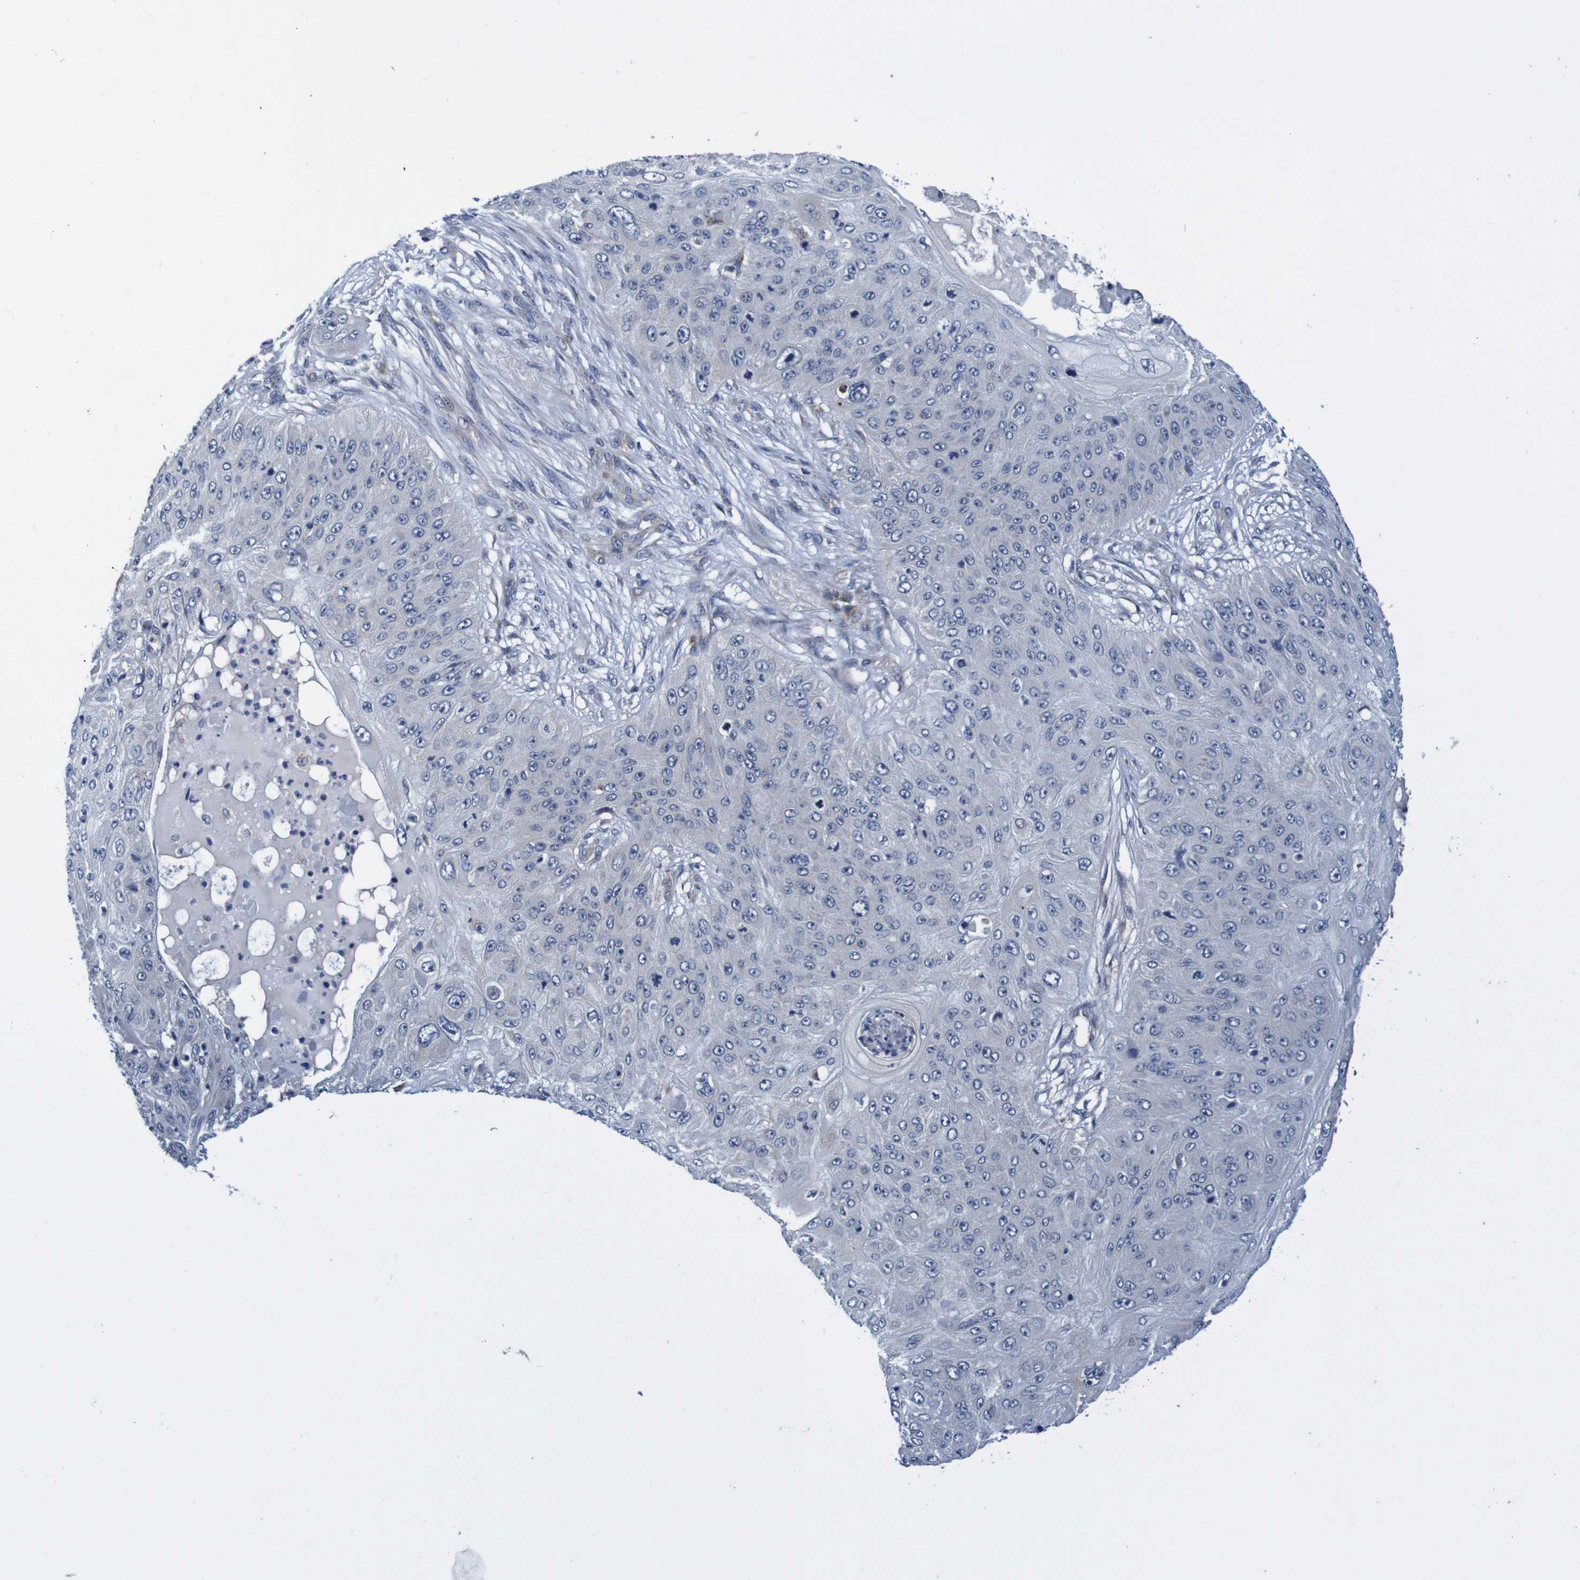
{"staining": {"intensity": "negative", "quantity": "none", "location": "none"}, "tissue": "skin cancer", "cell_type": "Tumor cells", "image_type": "cancer", "snomed": [{"axis": "morphology", "description": "Squamous cell carcinoma, NOS"}, {"axis": "topography", "description": "Skin"}], "caption": "Tumor cells show no significant staining in skin cancer.", "gene": "CPED1", "patient": {"sex": "female", "age": 80}}